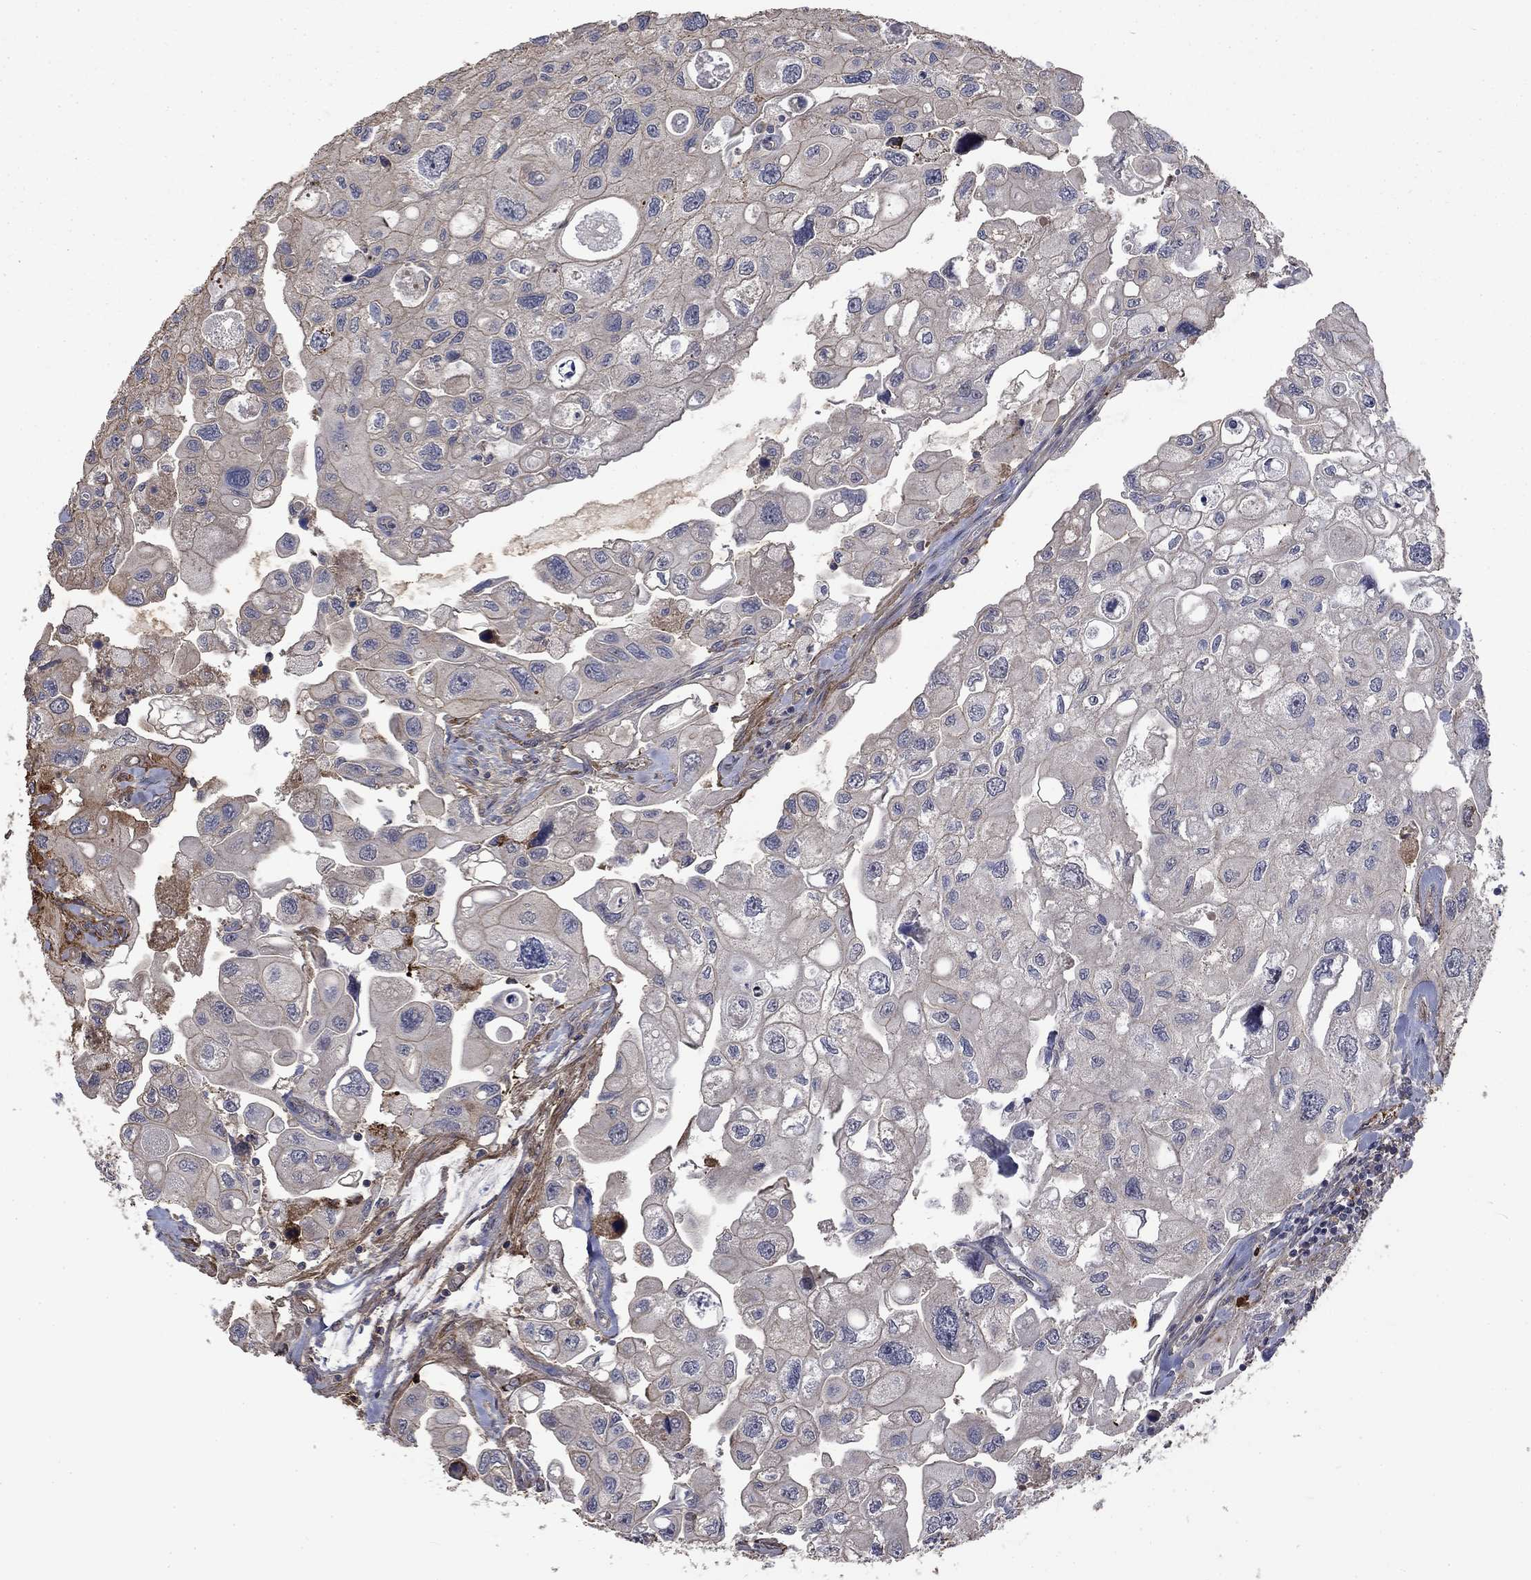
{"staining": {"intensity": "negative", "quantity": "none", "location": "none"}, "tissue": "urothelial cancer", "cell_type": "Tumor cells", "image_type": "cancer", "snomed": [{"axis": "morphology", "description": "Urothelial carcinoma, High grade"}, {"axis": "topography", "description": "Urinary bladder"}], "caption": "This is a histopathology image of IHC staining of urothelial cancer, which shows no positivity in tumor cells. (DAB (3,3'-diaminobenzidine) immunohistochemistry (IHC) with hematoxylin counter stain).", "gene": "VCAN", "patient": {"sex": "male", "age": 59}}